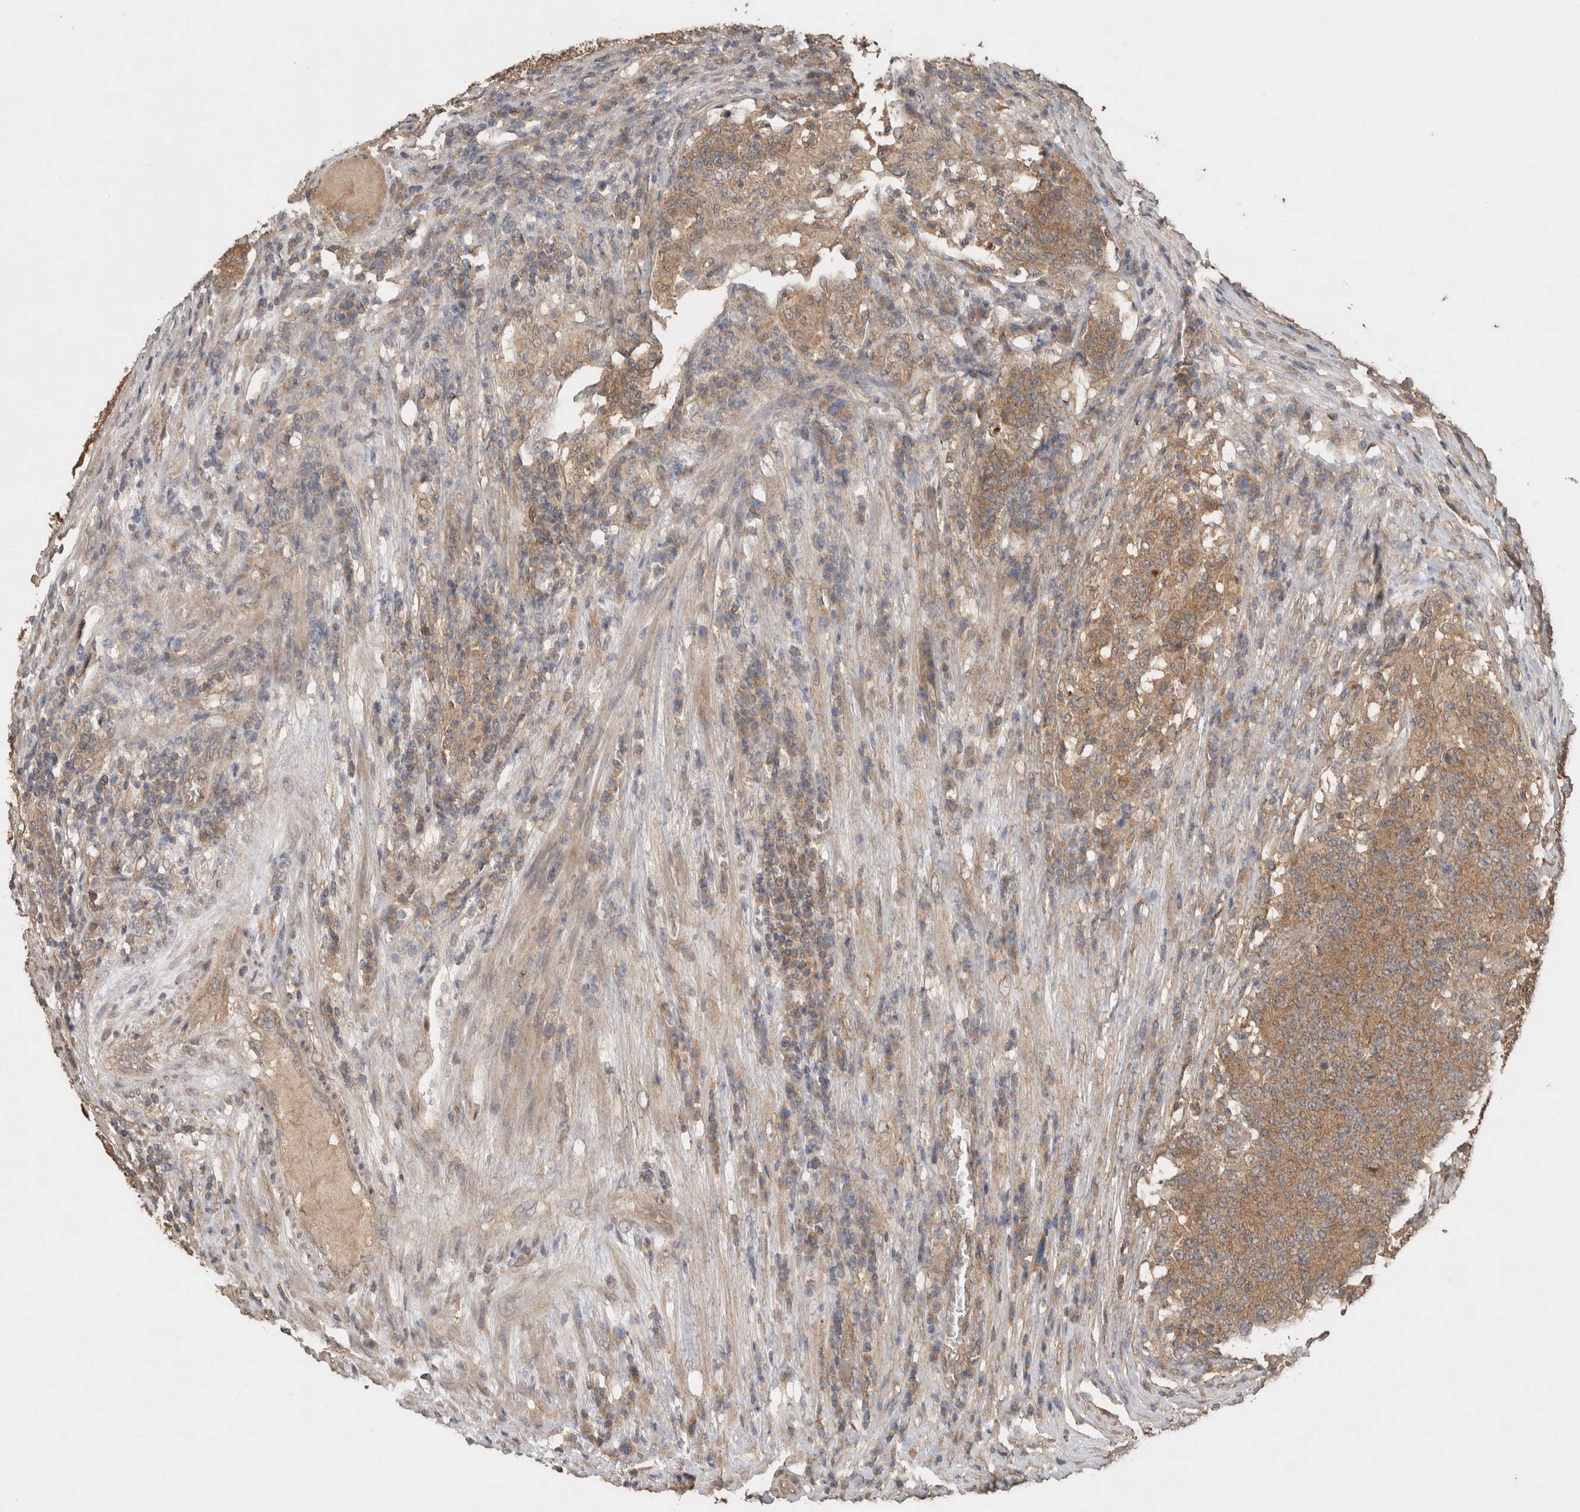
{"staining": {"intensity": "weak", "quantity": ">75%", "location": "cytoplasmic/membranous"}, "tissue": "colorectal cancer", "cell_type": "Tumor cells", "image_type": "cancer", "snomed": [{"axis": "morphology", "description": "Normal tissue, NOS"}, {"axis": "morphology", "description": "Adenocarcinoma, NOS"}, {"axis": "topography", "description": "Colon"}], "caption": "Colorectal adenocarcinoma stained with a protein marker reveals weak staining in tumor cells.", "gene": "KCNJ5", "patient": {"sex": "female", "age": 75}}